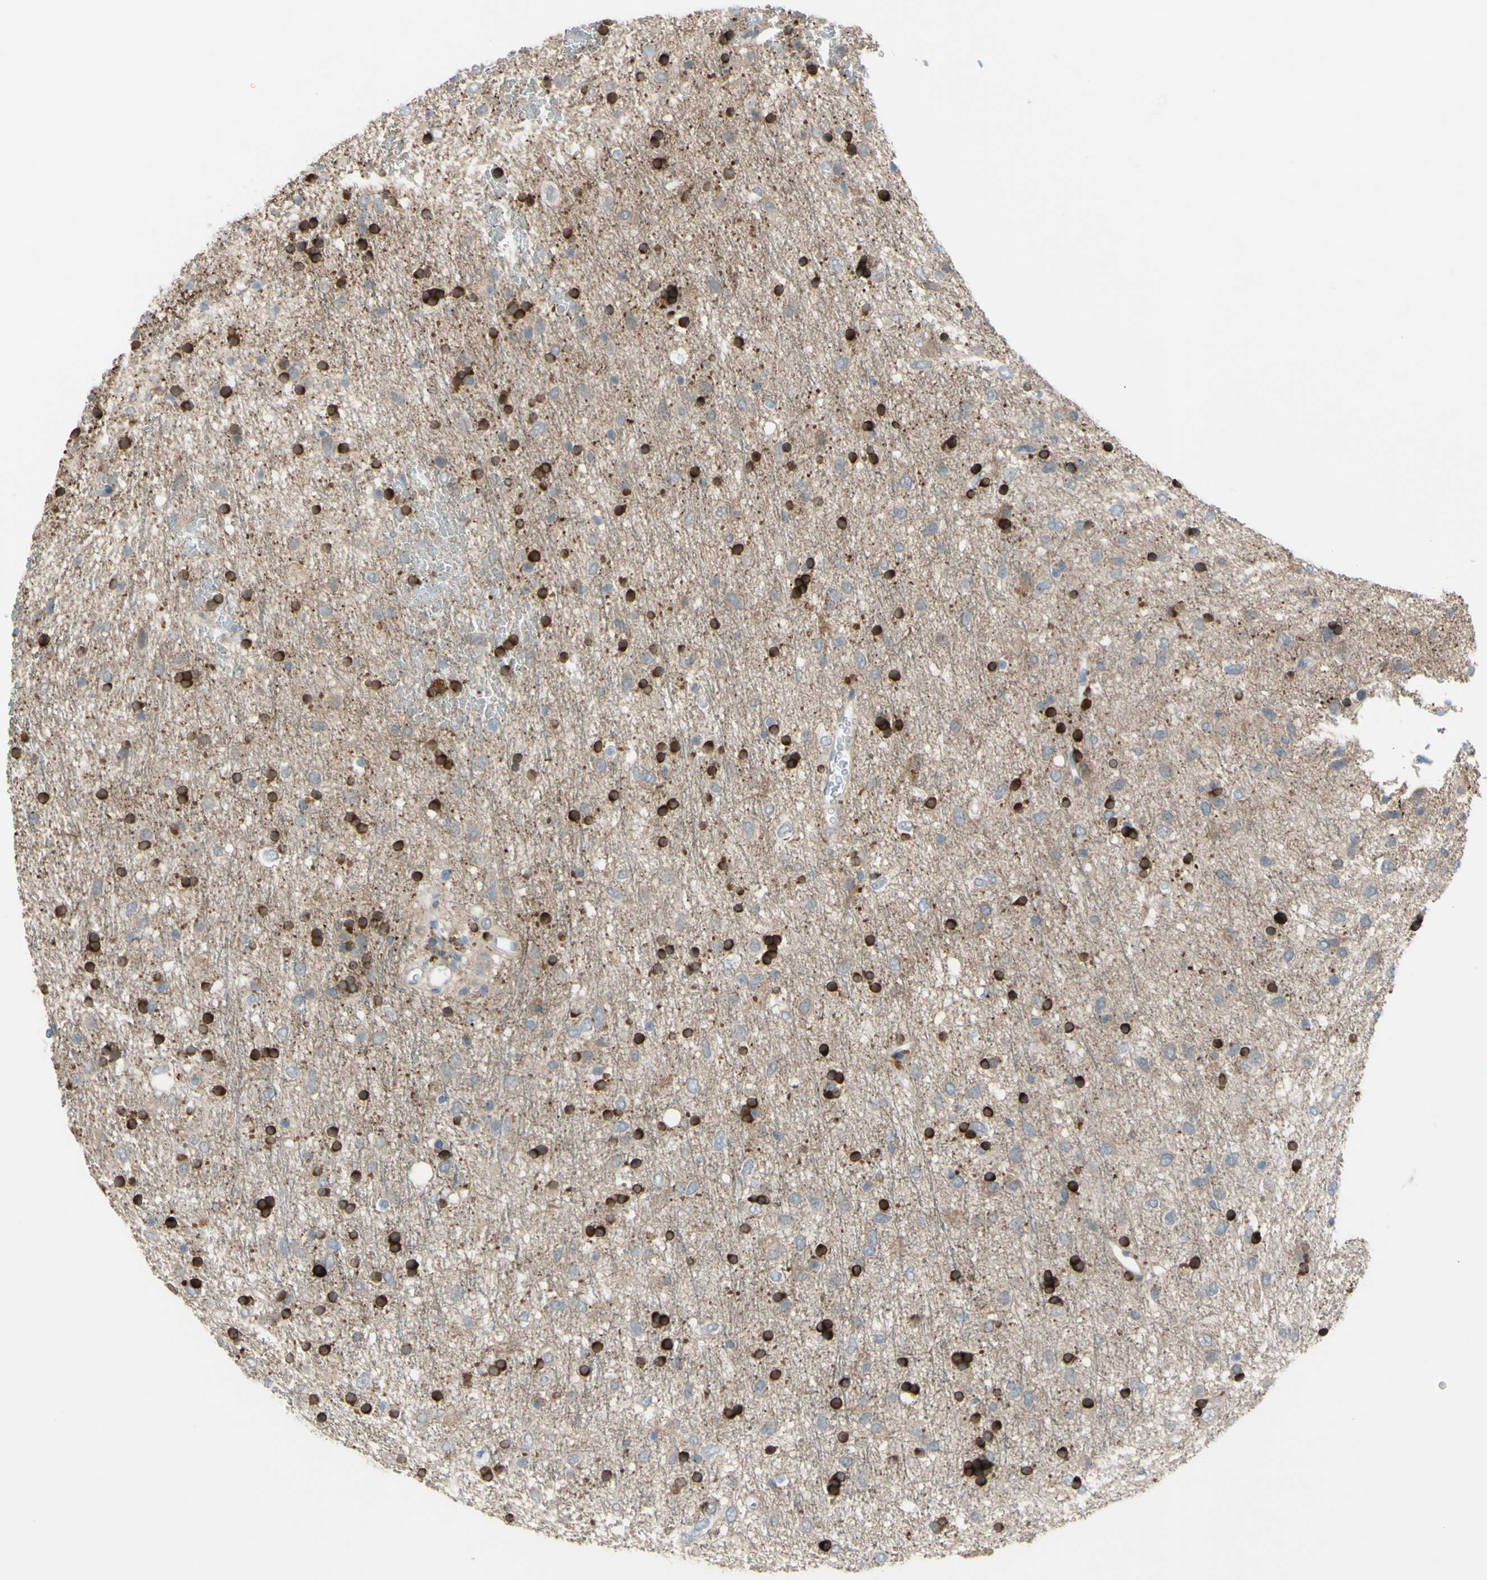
{"staining": {"intensity": "moderate", "quantity": ">75%", "location": "cytoplasmic/membranous"}, "tissue": "glioma", "cell_type": "Tumor cells", "image_type": "cancer", "snomed": [{"axis": "morphology", "description": "Glioma, malignant, Low grade"}, {"axis": "topography", "description": "Brain"}], "caption": "An immunohistochemistry photomicrograph of neoplastic tissue is shown. Protein staining in brown shows moderate cytoplasmic/membranous positivity in glioma within tumor cells. Using DAB (brown) and hematoxylin (blue) stains, captured at high magnification using brightfield microscopy.", "gene": "AFP", "patient": {"sex": "male", "age": 77}}